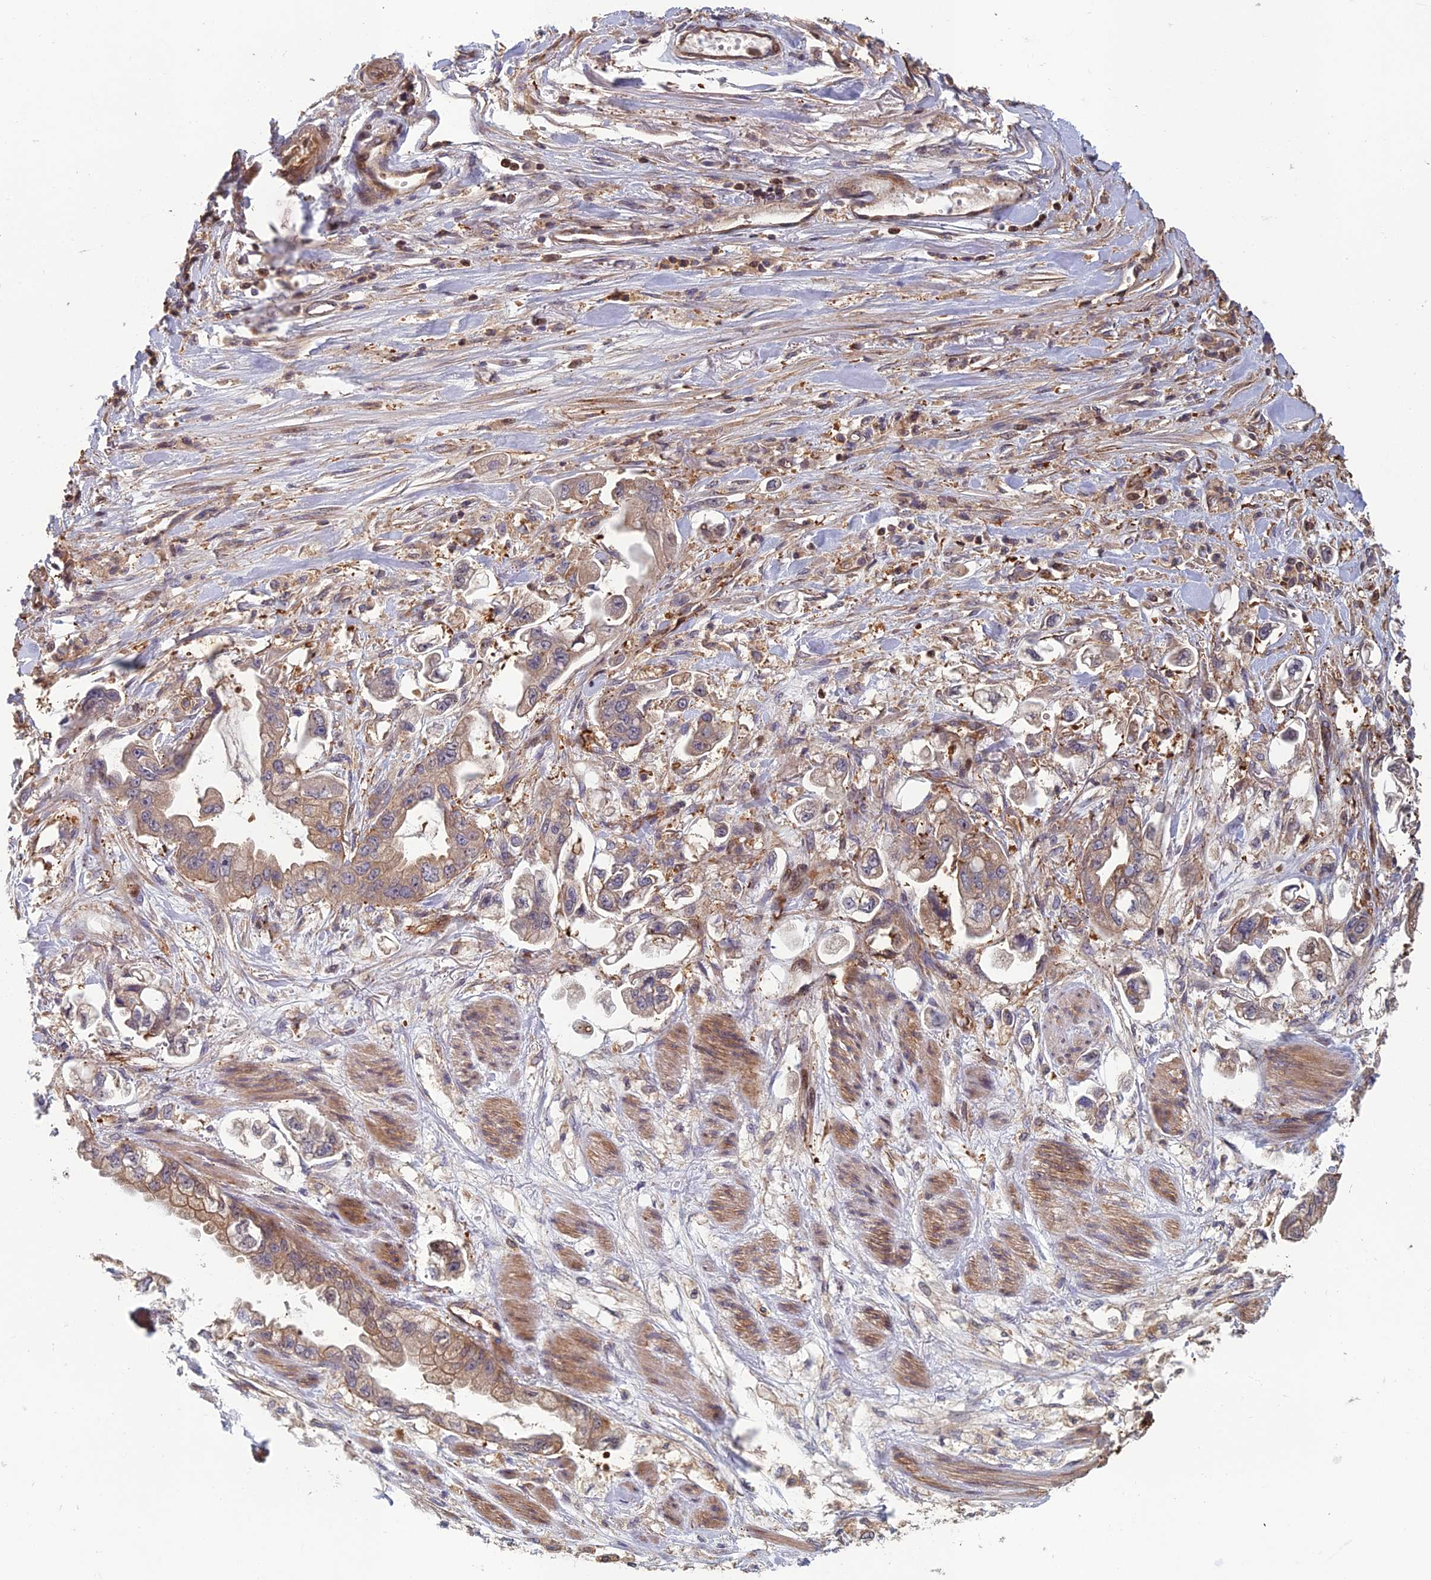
{"staining": {"intensity": "moderate", "quantity": ">75%", "location": "cytoplasmic/membranous"}, "tissue": "stomach cancer", "cell_type": "Tumor cells", "image_type": "cancer", "snomed": [{"axis": "morphology", "description": "Adenocarcinoma, NOS"}, {"axis": "topography", "description": "Stomach"}], "caption": "Protein analysis of adenocarcinoma (stomach) tissue displays moderate cytoplasmic/membranous expression in approximately >75% of tumor cells.", "gene": "C15orf62", "patient": {"sex": "male", "age": 62}}